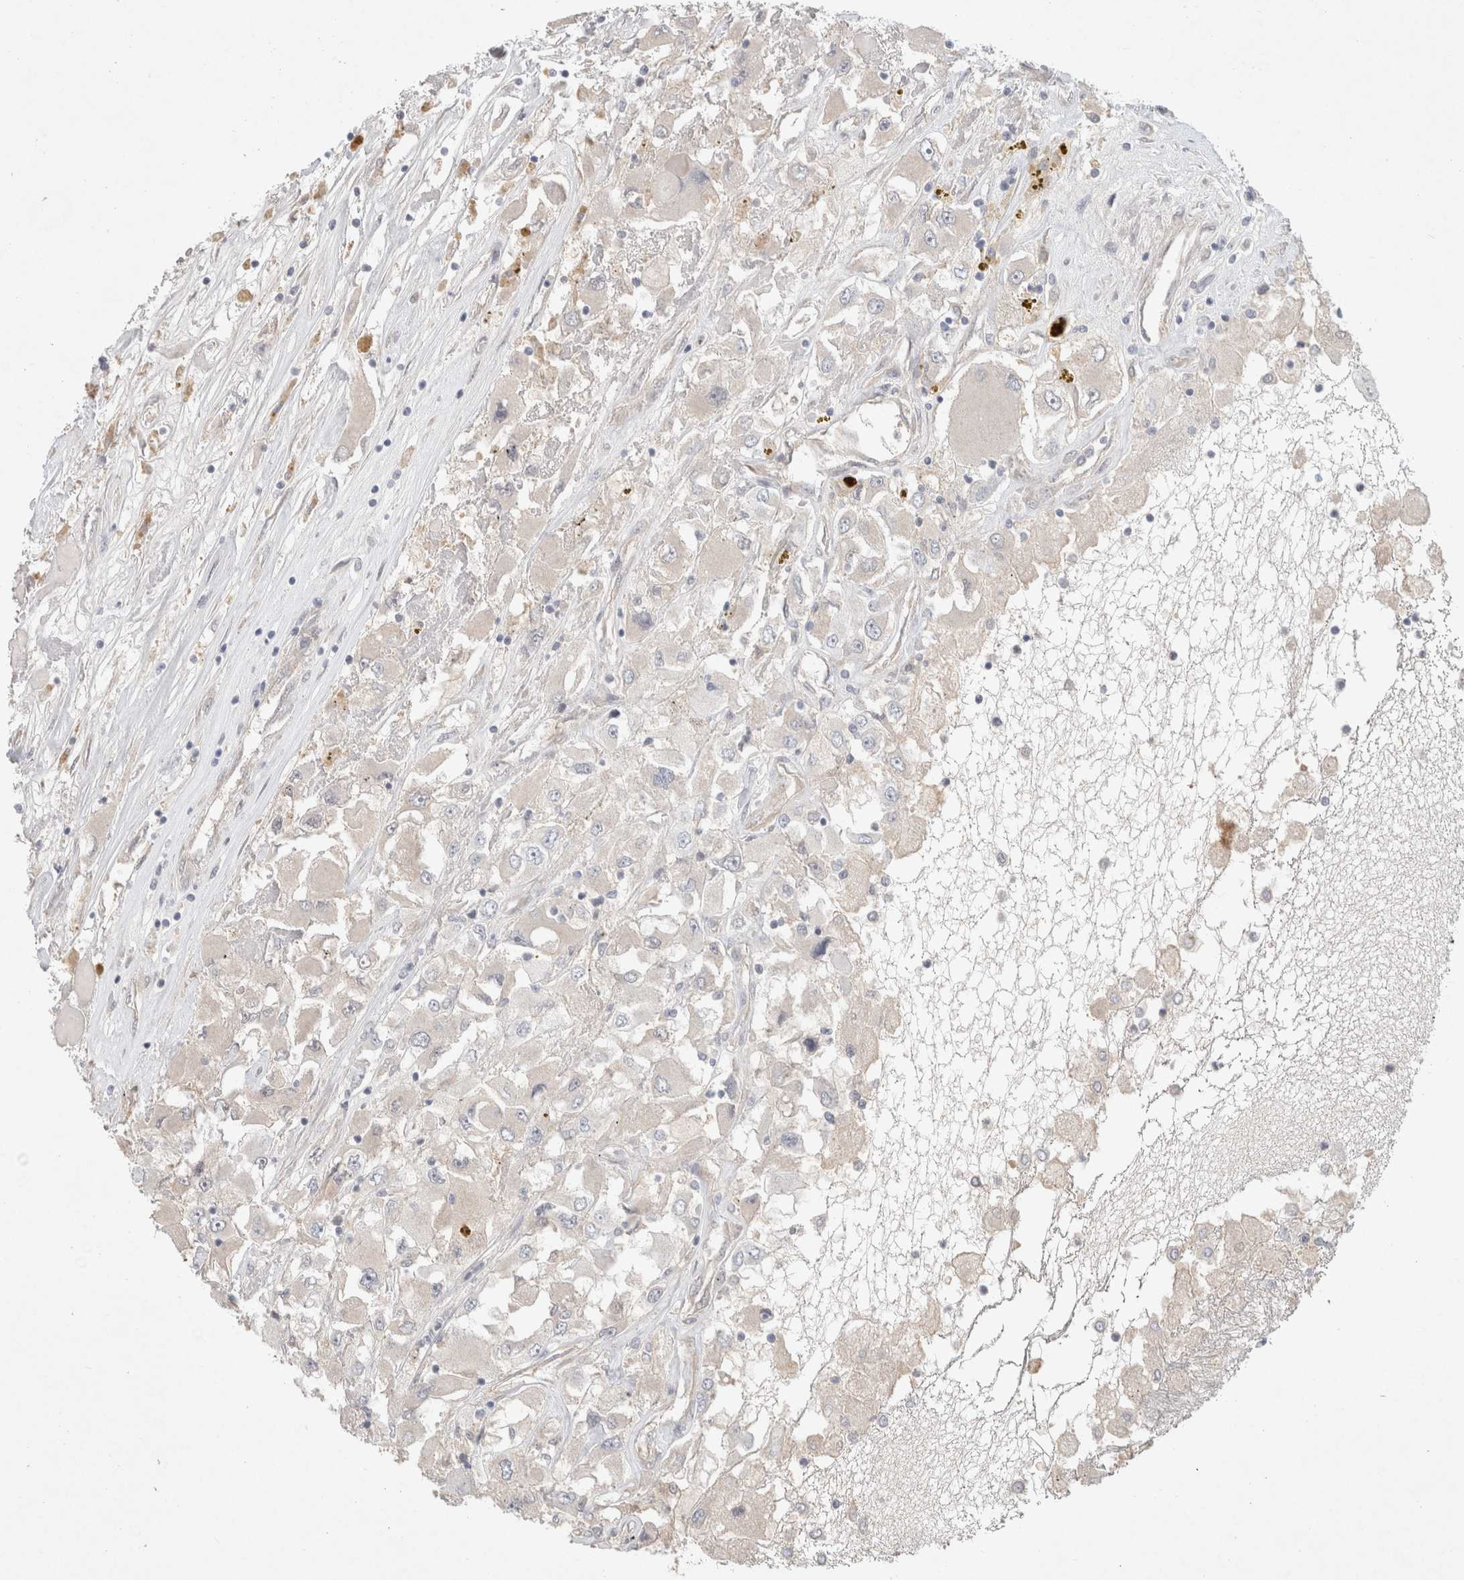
{"staining": {"intensity": "weak", "quantity": "<25%", "location": "cytoplasmic/membranous"}, "tissue": "renal cancer", "cell_type": "Tumor cells", "image_type": "cancer", "snomed": [{"axis": "morphology", "description": "Adenocarcinoma, NOS"}, {"axis": "topography", "description": "Kidney"}], "caption": "Tumor cells are negative for protein expression in human renal cancer (adenocarcinoma).", "gene": "RASAL2", "patient": {"sex": "female", "age": 52}}